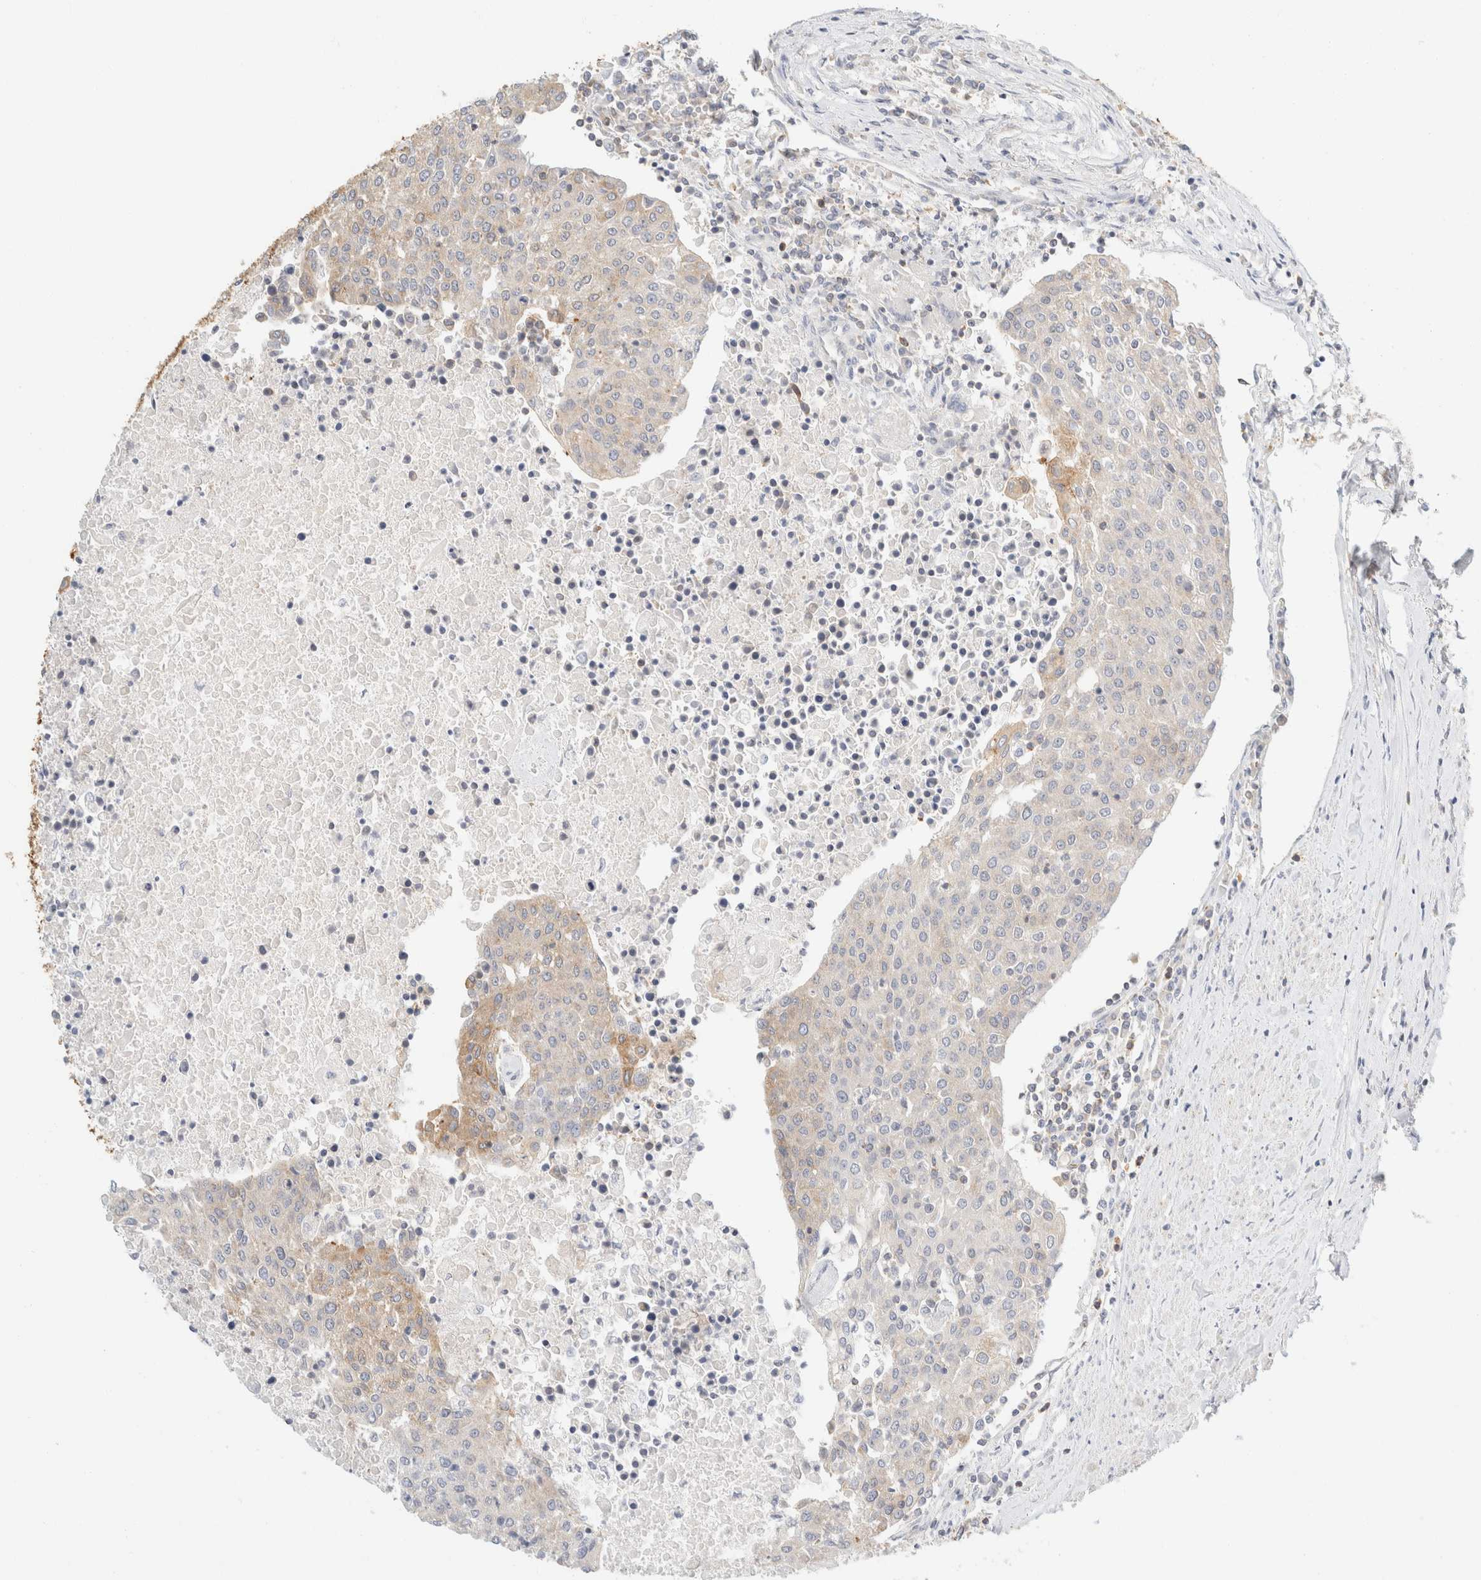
{"staining": {"intensity": "weak", "quantity": "<25%", "location": "cytoplasmic/membranous"}, "tissue": "urothelial cancer", "cell_type": "Tumor cells", "image_type": "cancer", "snomed": [{"axis": "morphology", "description": "Urothelial carcinoma, High grade"}, {"axis": "topography", "description": "Urinary bladder"}], "caption": "Photomicrograph shows no significant protein expression in tumor cells of urothelial cancer. (DAB (3,3'-diaminobenzidine) immunohistochemistry (IHC), high magnification).", "gene": "SH3GLB2", "patient": {"sex": "female", "age": 85}}